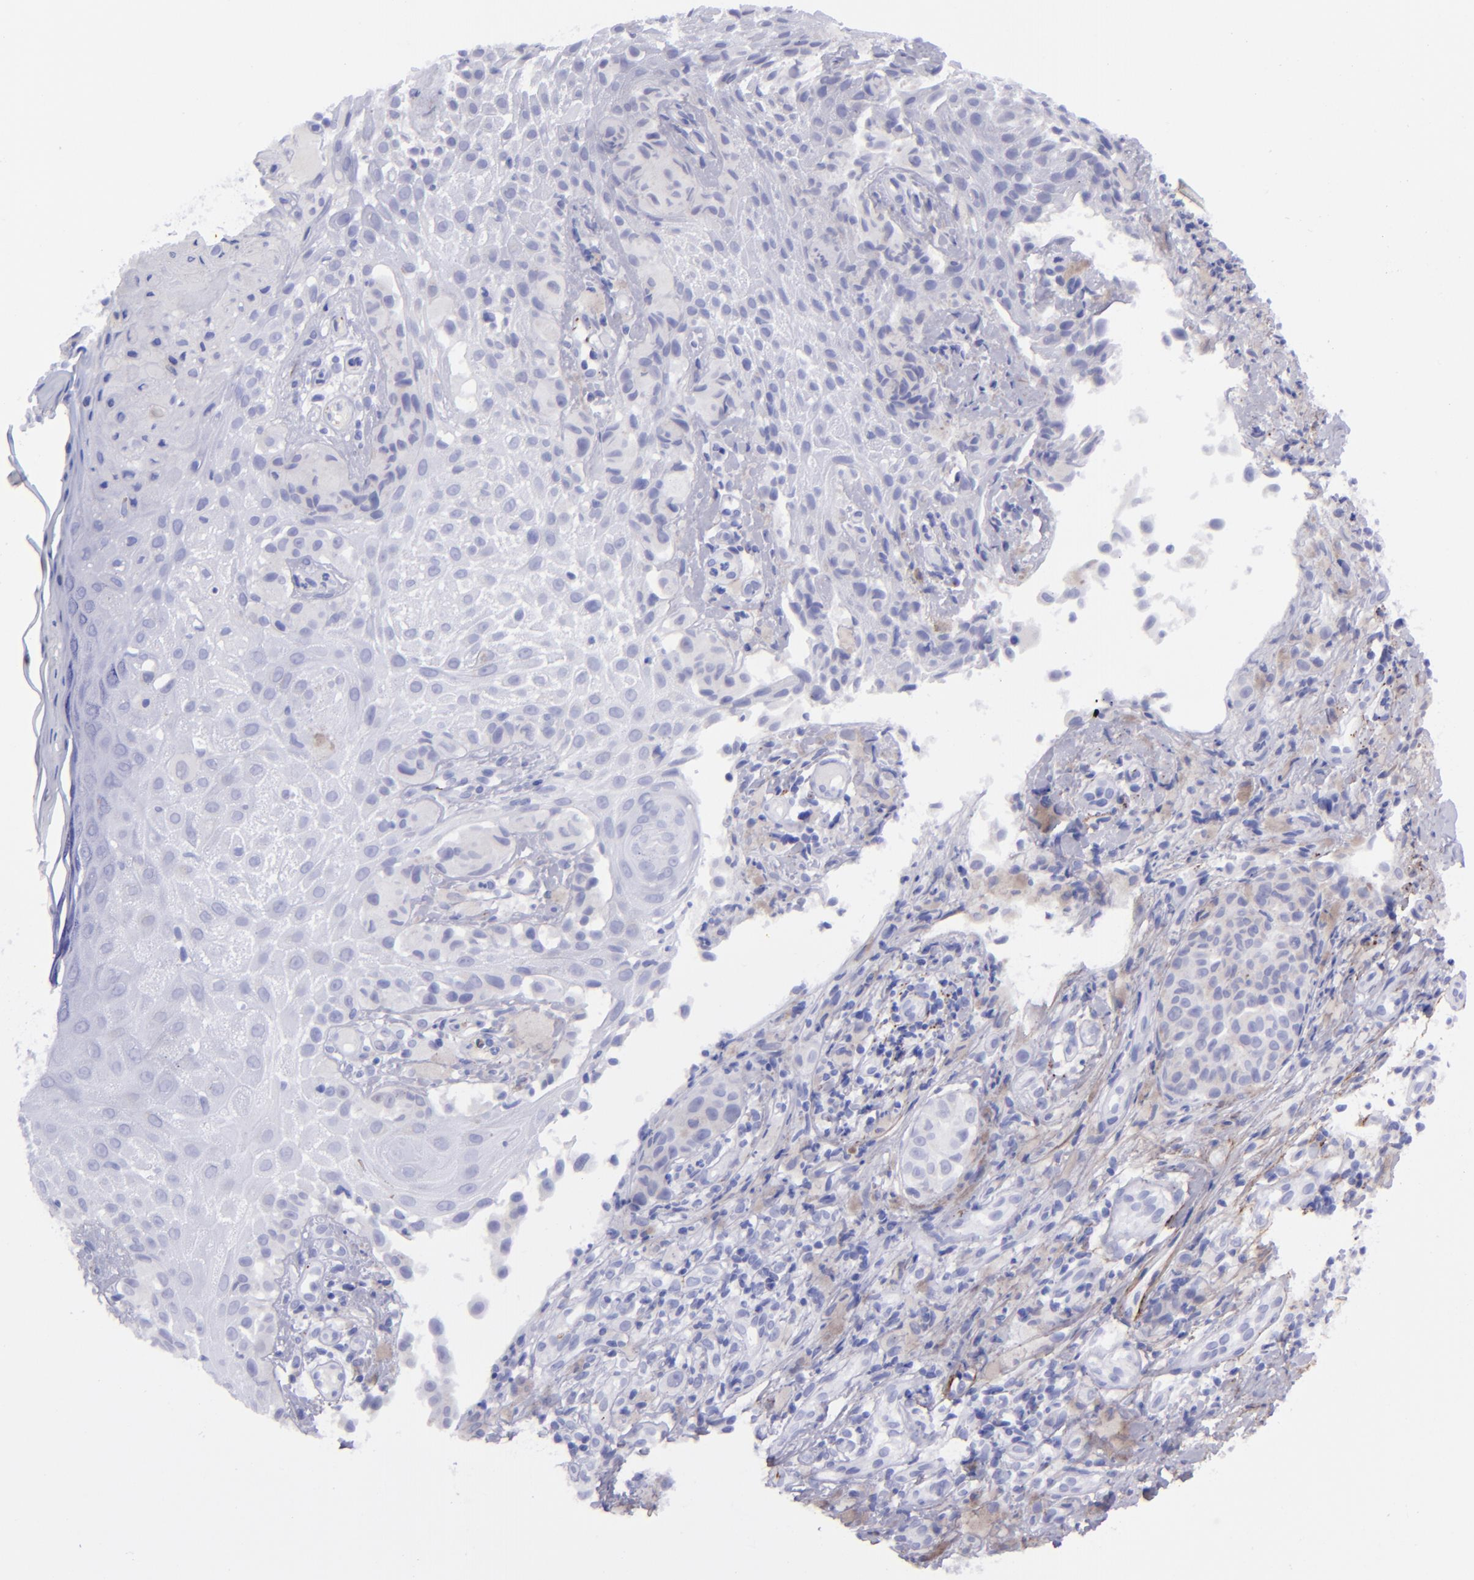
{"staining": {"intensity": "negative", "quantity": "none", "location": "none"}, "tissue": "melanoma", "cell_type": "Tumor cells", "image_type": "cancer", "snomed": [{"axis": "morphology", "description": "Malignant melanoma, NOS"}, {"axis": "topography", "description": "Skin"}], "caption": "Tumor cells show no significant protein expression in malignant melanoma. (DAB (3,3'-diaminobenzidine) immunohistochemistry (IHC) with hematoxylin counter stain).", "gene": "EFCAB13", "patient": {"sex": "male", "age": 67}}